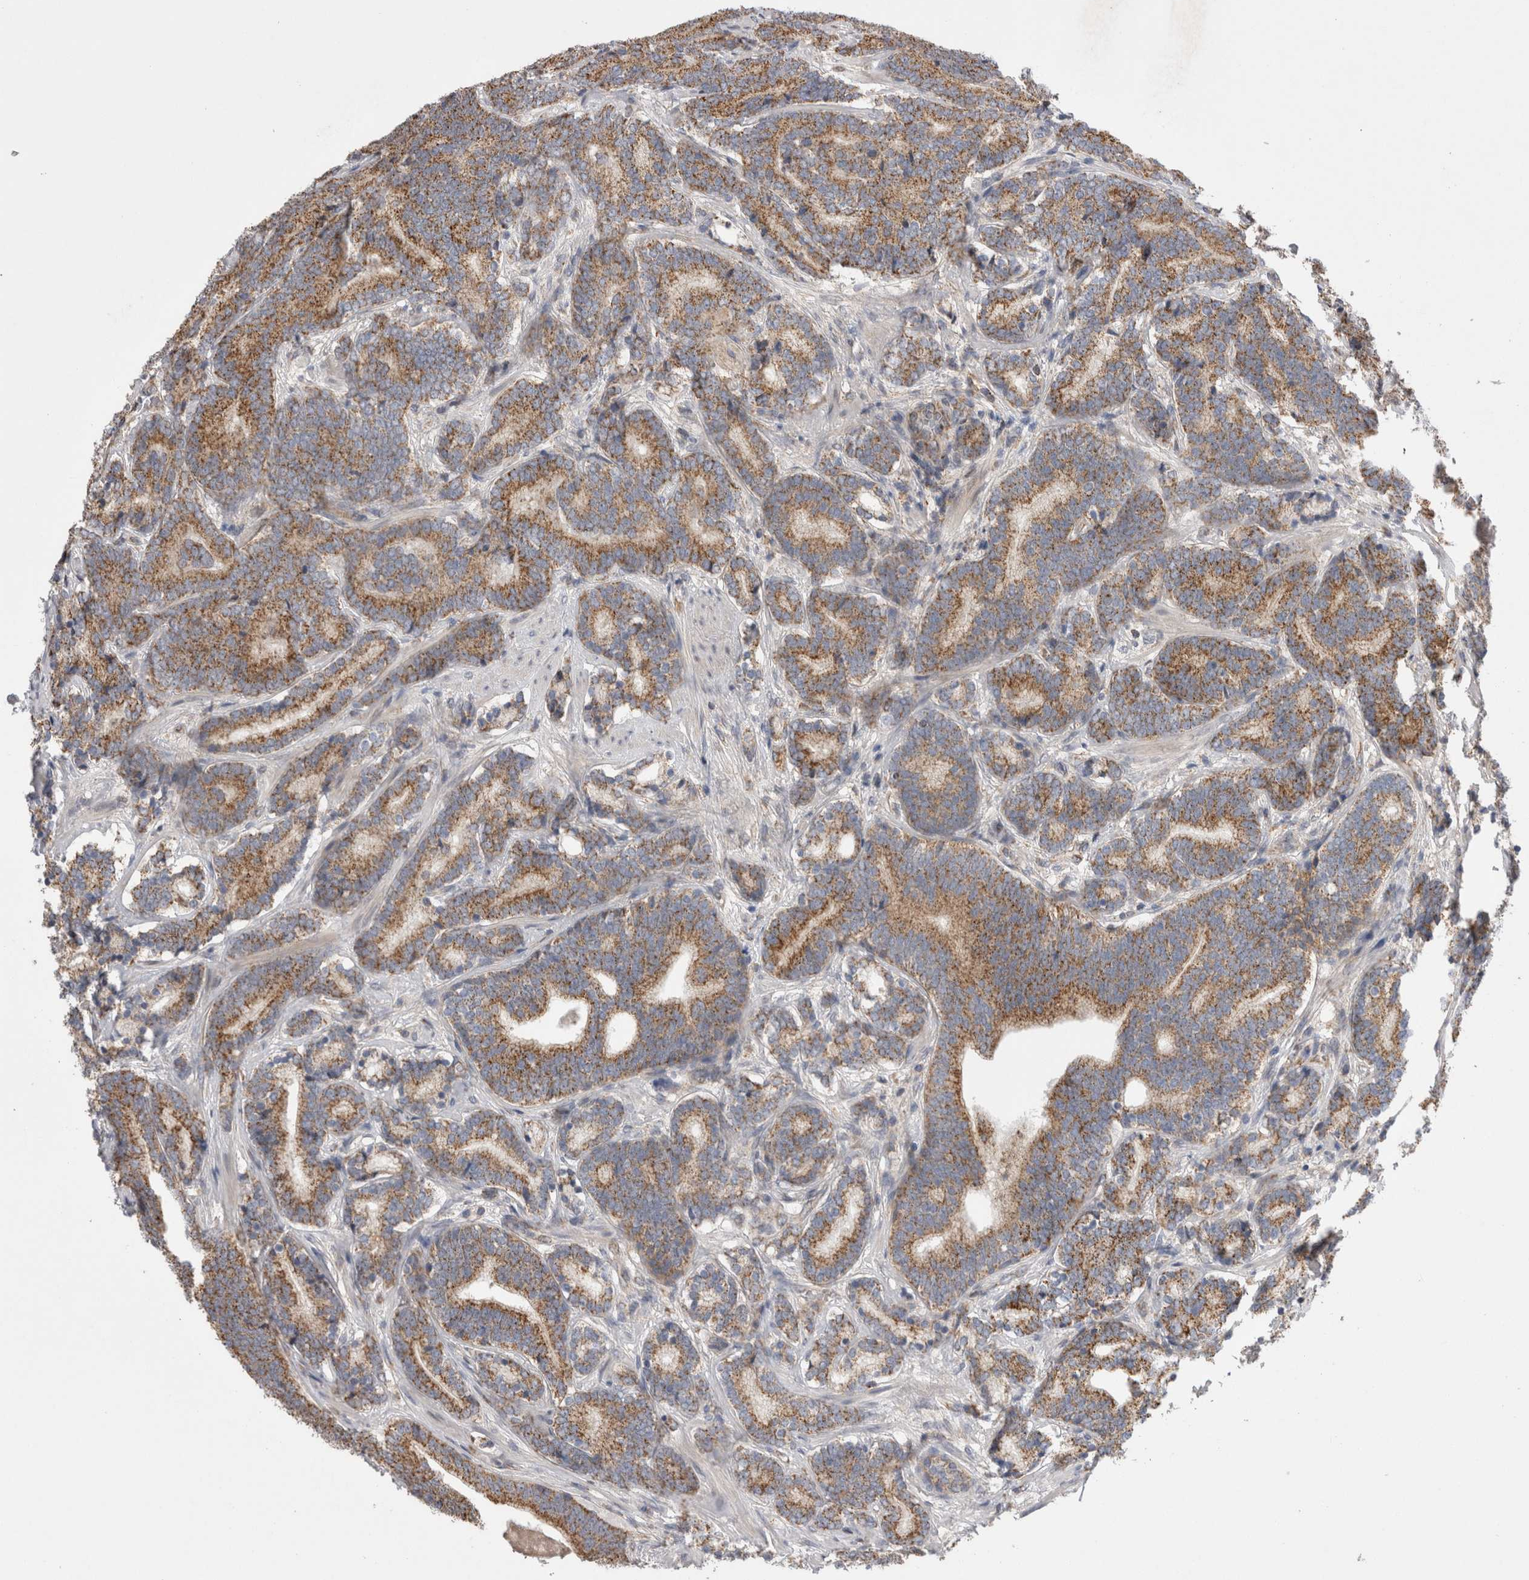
{"staining": {"intensity": "moderate", "quantity": ">75%", "location": "cytoplasmic/membranous"}, "tissue": "prostate cancer", "cell_type": "Tumor cells", "image_type": "cancer", "snomed": [{"axis": "morphology", "description": "Adenocarcinoma, High grade"}, {"axis": "topography", "description": "Prostate"}], "caption": "Prostate cancer (high-grade adenocarcinoma) stained for a protein reveals moderate cytoplasmic/membranous positivity in tumor cells.", "gene": "DARS2", "patient": {"sex": "male", "age": 55}}